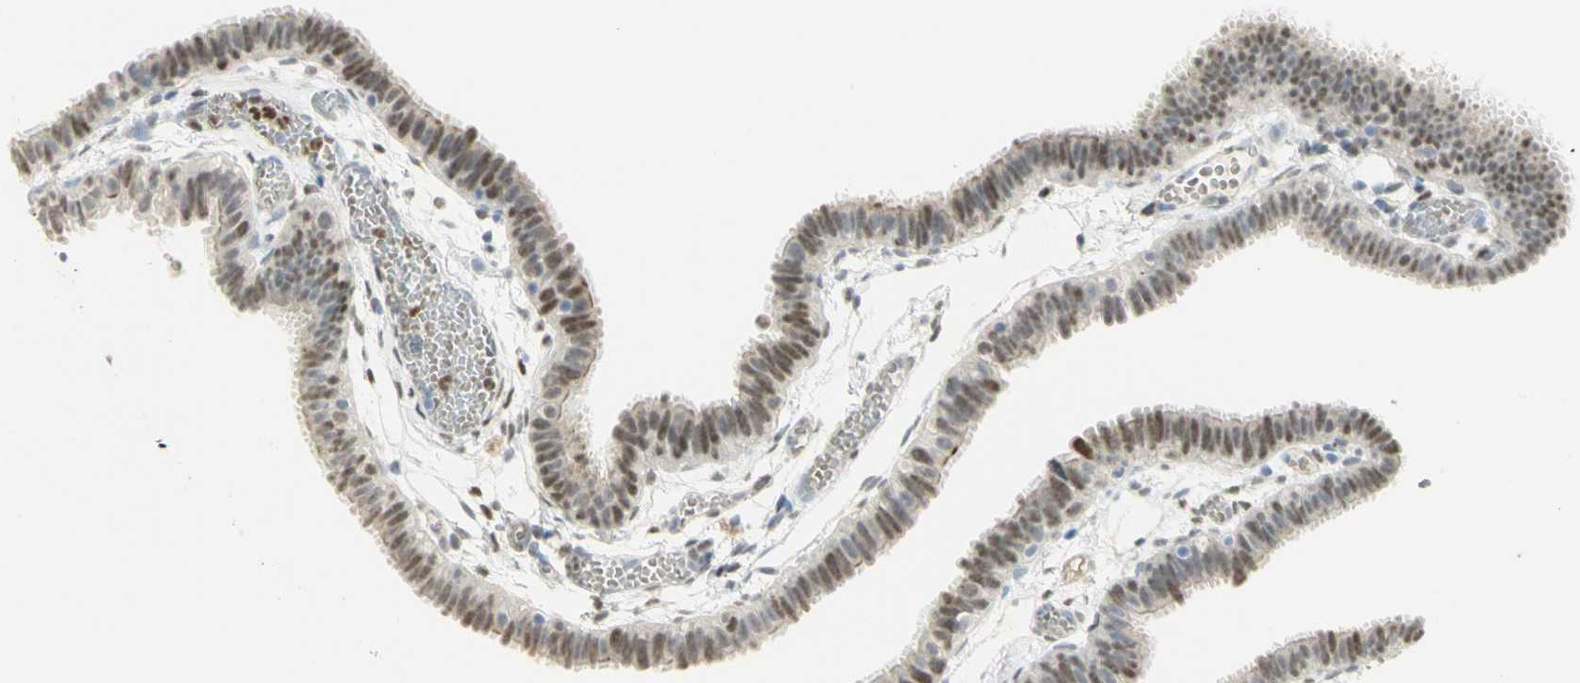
{"staining": {"intensity": "moderate", "quantity": "25%-75%", "location": "nuclear"}, "tissue": "fallopian tube", "cell_type": "Glandular cells", "image_type": "normal", "snomed": [{"axis": "morphology", "description": "Normal tissue, NOS"}, {"axis": "topography", "description": "Fallopian tube"}], "caption": "The photomicrograph demonstrates a brown stain indicating the presence of a protein in the nuclear of glandular cells in fallopian tube. (Brightfield microscopy of DAB IHC at high magnification).", "gene": "BCL6", "patient": {"sex": "female", "age": 29}}